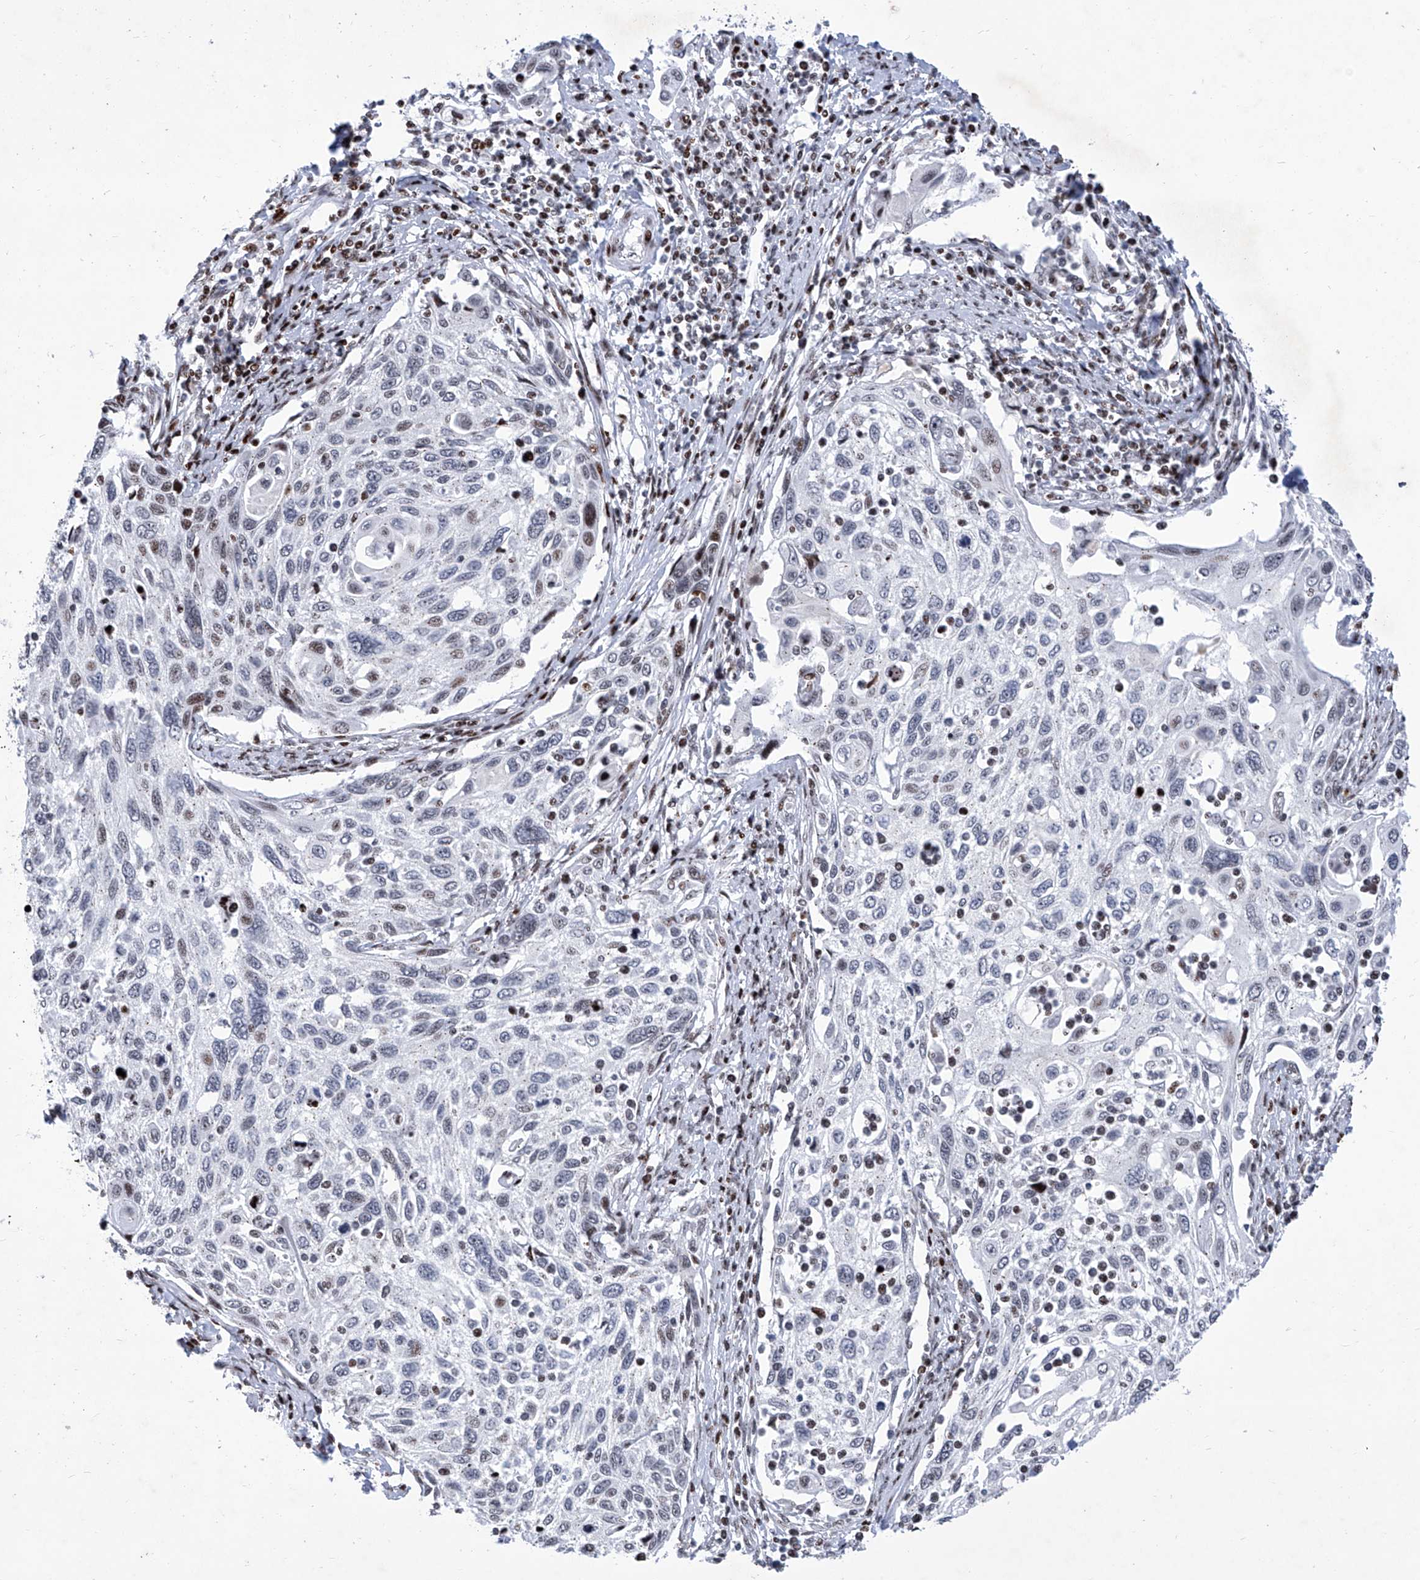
{"staining": {"intensity": "weak", "quantity": "<25%", "location": "nuclear"}, "tissue": "cervical cancer", "cell_type": "Tumor cells", "image_type": "cancer", "snomed": [{"axis": "morphology", "description": "Squamous cell carcinoma, NOS"}, {"axis": "topography", "description": "Cervix"}], "caption": "Protein analysis of cervical cancer displays no significant expression in tumor cells. Brightfield microscopy of immunohistochemistry (IHC) stained with DAB (3,3'-diaminobenzidine) (brown) and hematoxylin (blue), captured at high magnification.", "gene": "HEY2", "patient": {"sex": "female", "age": 70}}